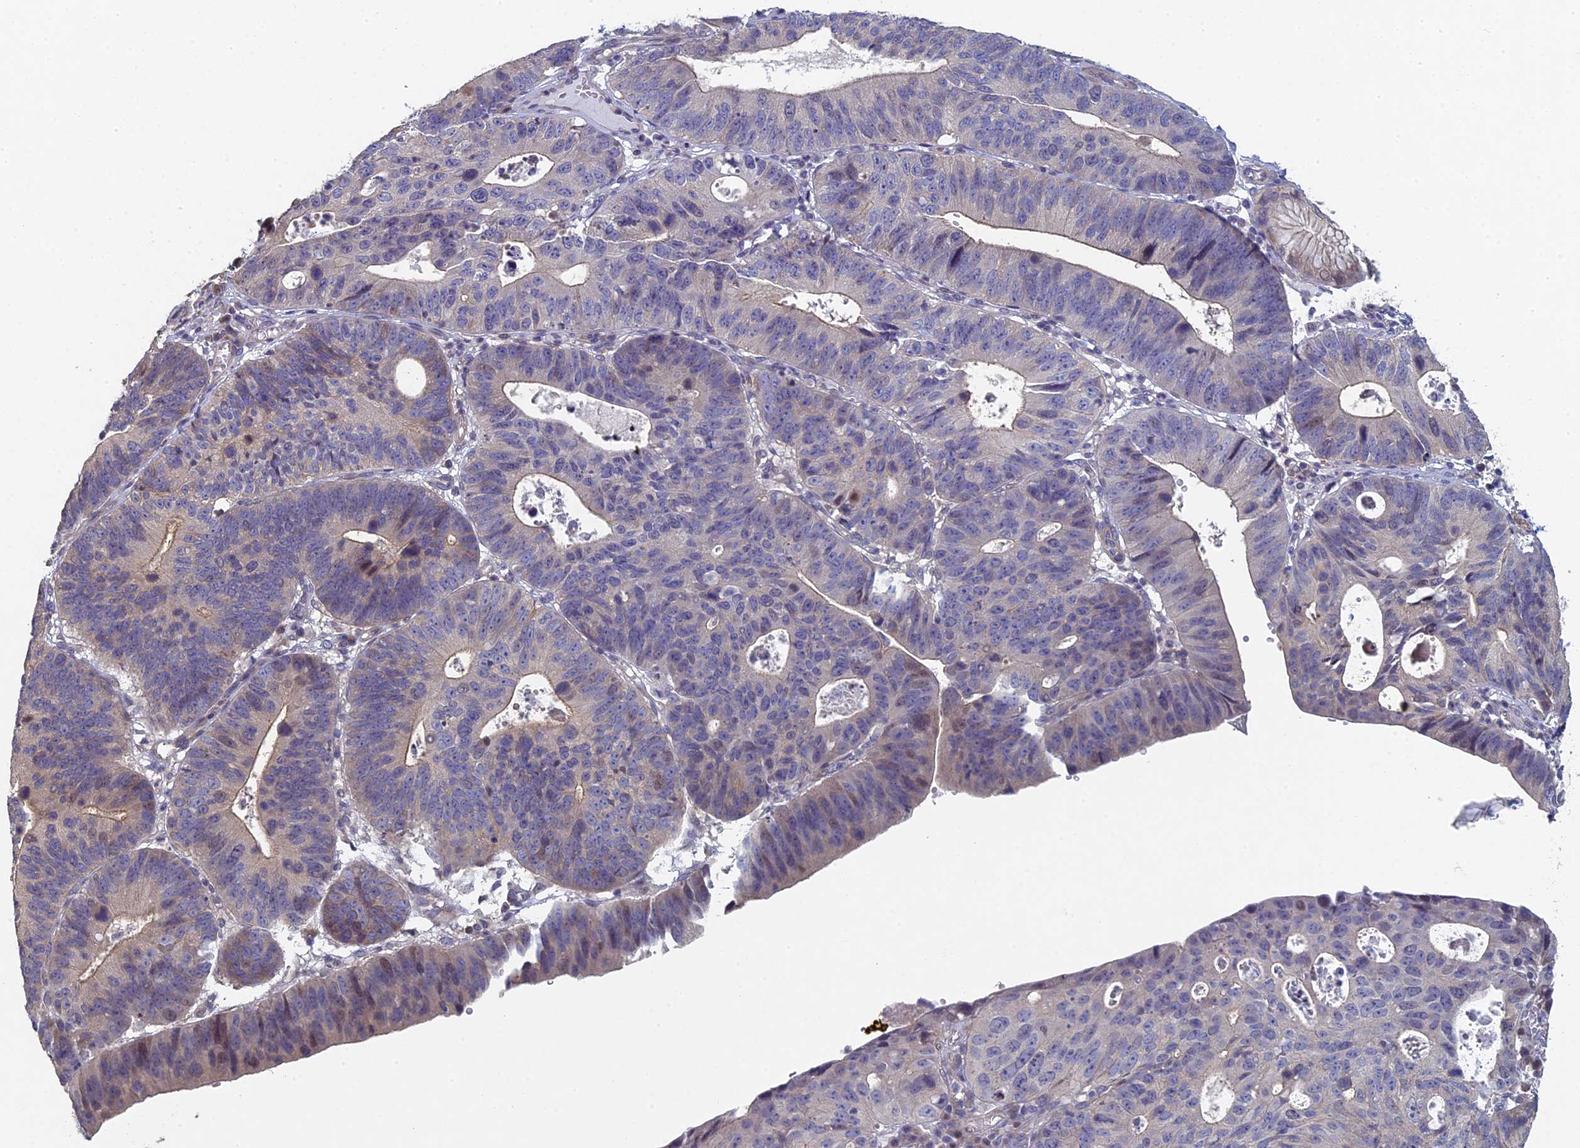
{"staining": {"intensity": "weak", "quantity": "<25%", "location": "cytoplasmic/membranous"}, "tissue": "stomach cancer", "cell_type": "Tumor cells", "image_type": "cancer", "snomed": [{"axis": "morphology", "description": "Adenocarcinoma, NOS"}, {"axis": "topography", "description": "Stomach"}], "caption": "A photomicrograph of human adenocarcinoma (stomach) is negative for staining in tumor cells.", "gene": "DIXDC1", "patient": {"sex": "male", "age": 59}}